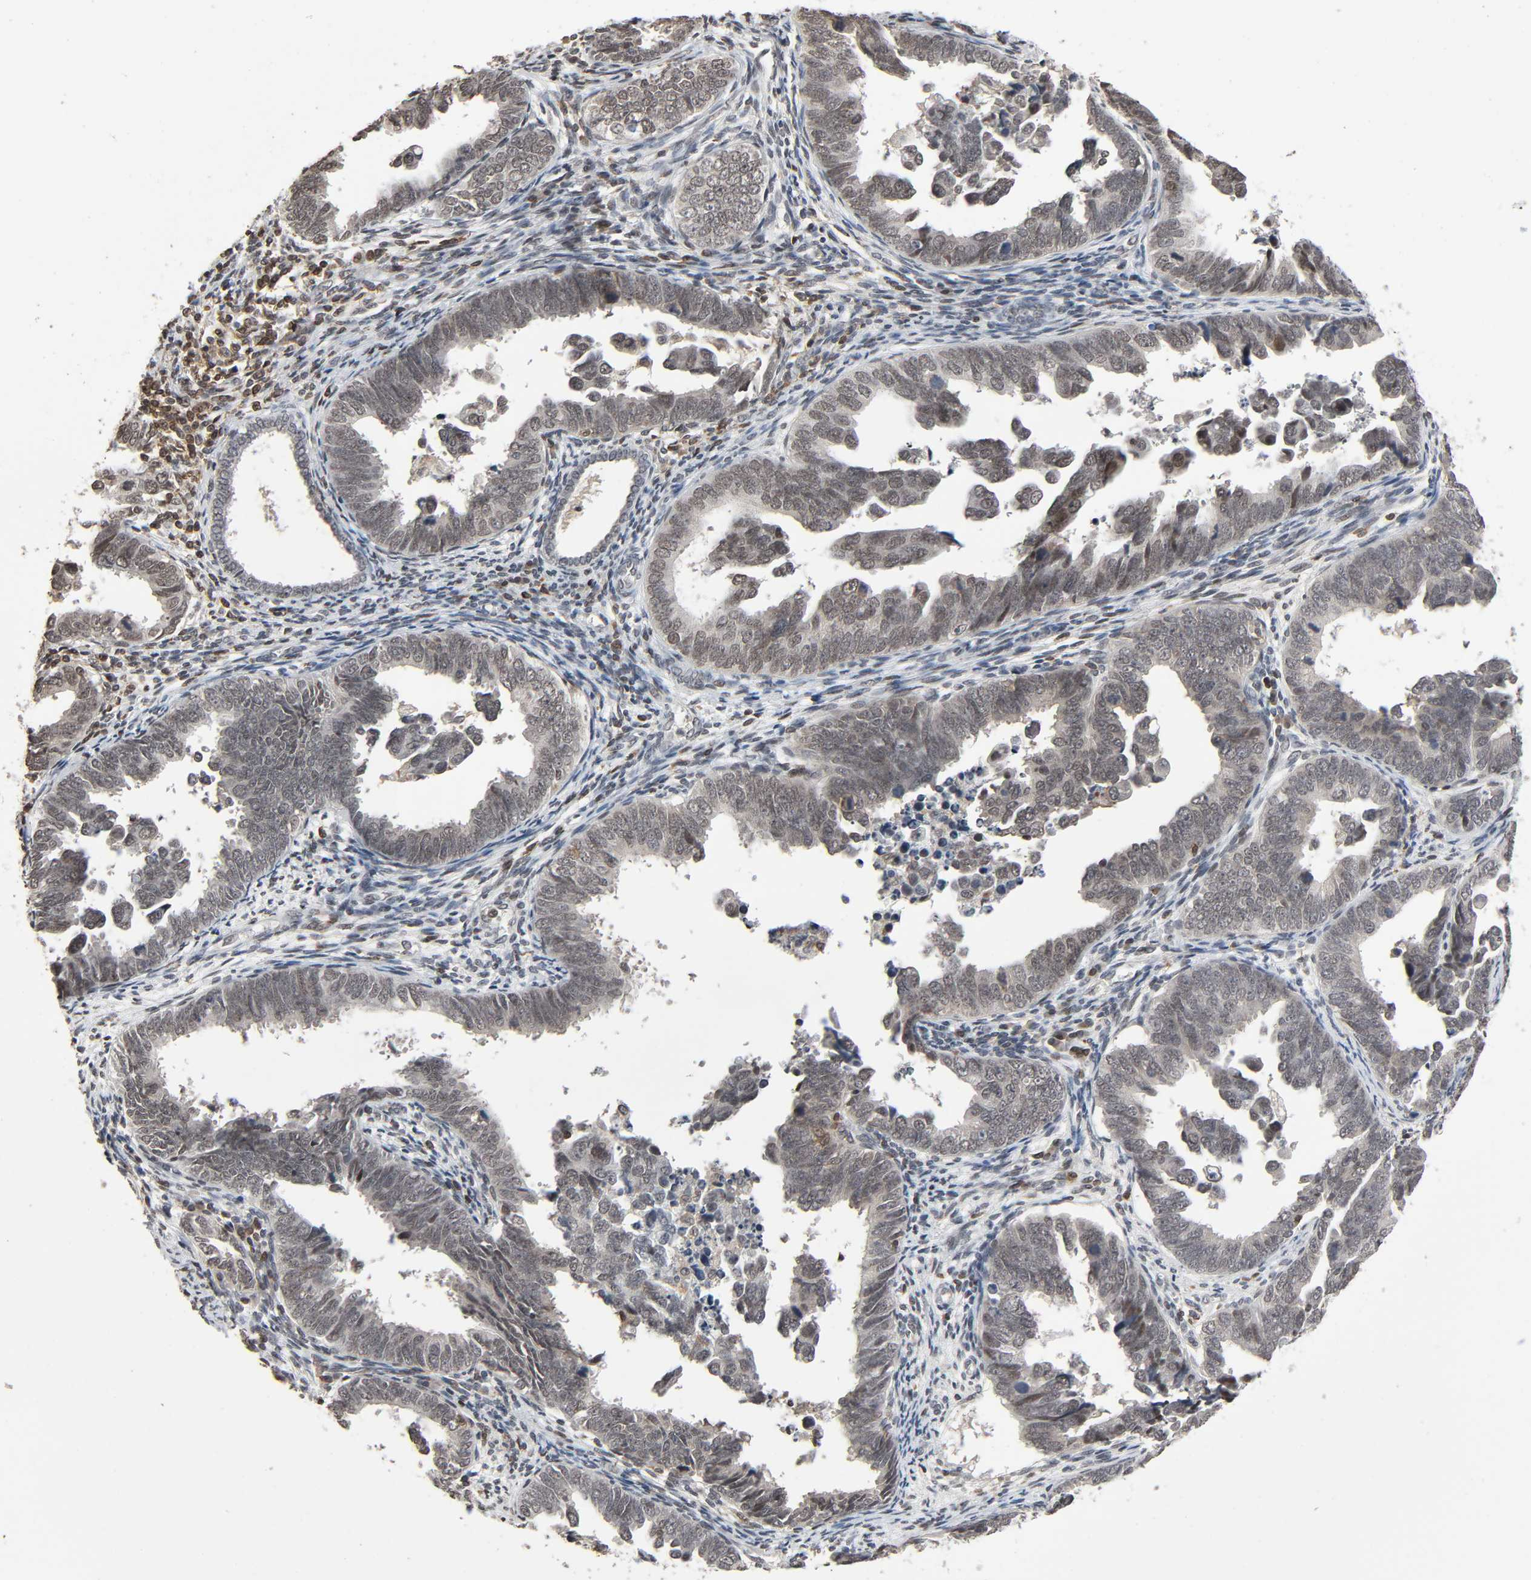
{"staining": {"intensity": "negative", "quantity": "none", "location": "none"}, "tissue": "endometrial cancer", "cell_type": "Tumor cells", "image_type": "cancer", "snomed": [{"axis": "morphology", "description": "Adenocarcinoma, NOS"}, {"axis": "topography", "description": "Endometrium"}], "caption": "Photomicrograph shows no protein expression in tumor cells of adenocarcinoma (endometrial) tissue. Nuclei are stained in blue.", "gene": "STK4", "patient": {"sex": "female", "age": 75}}